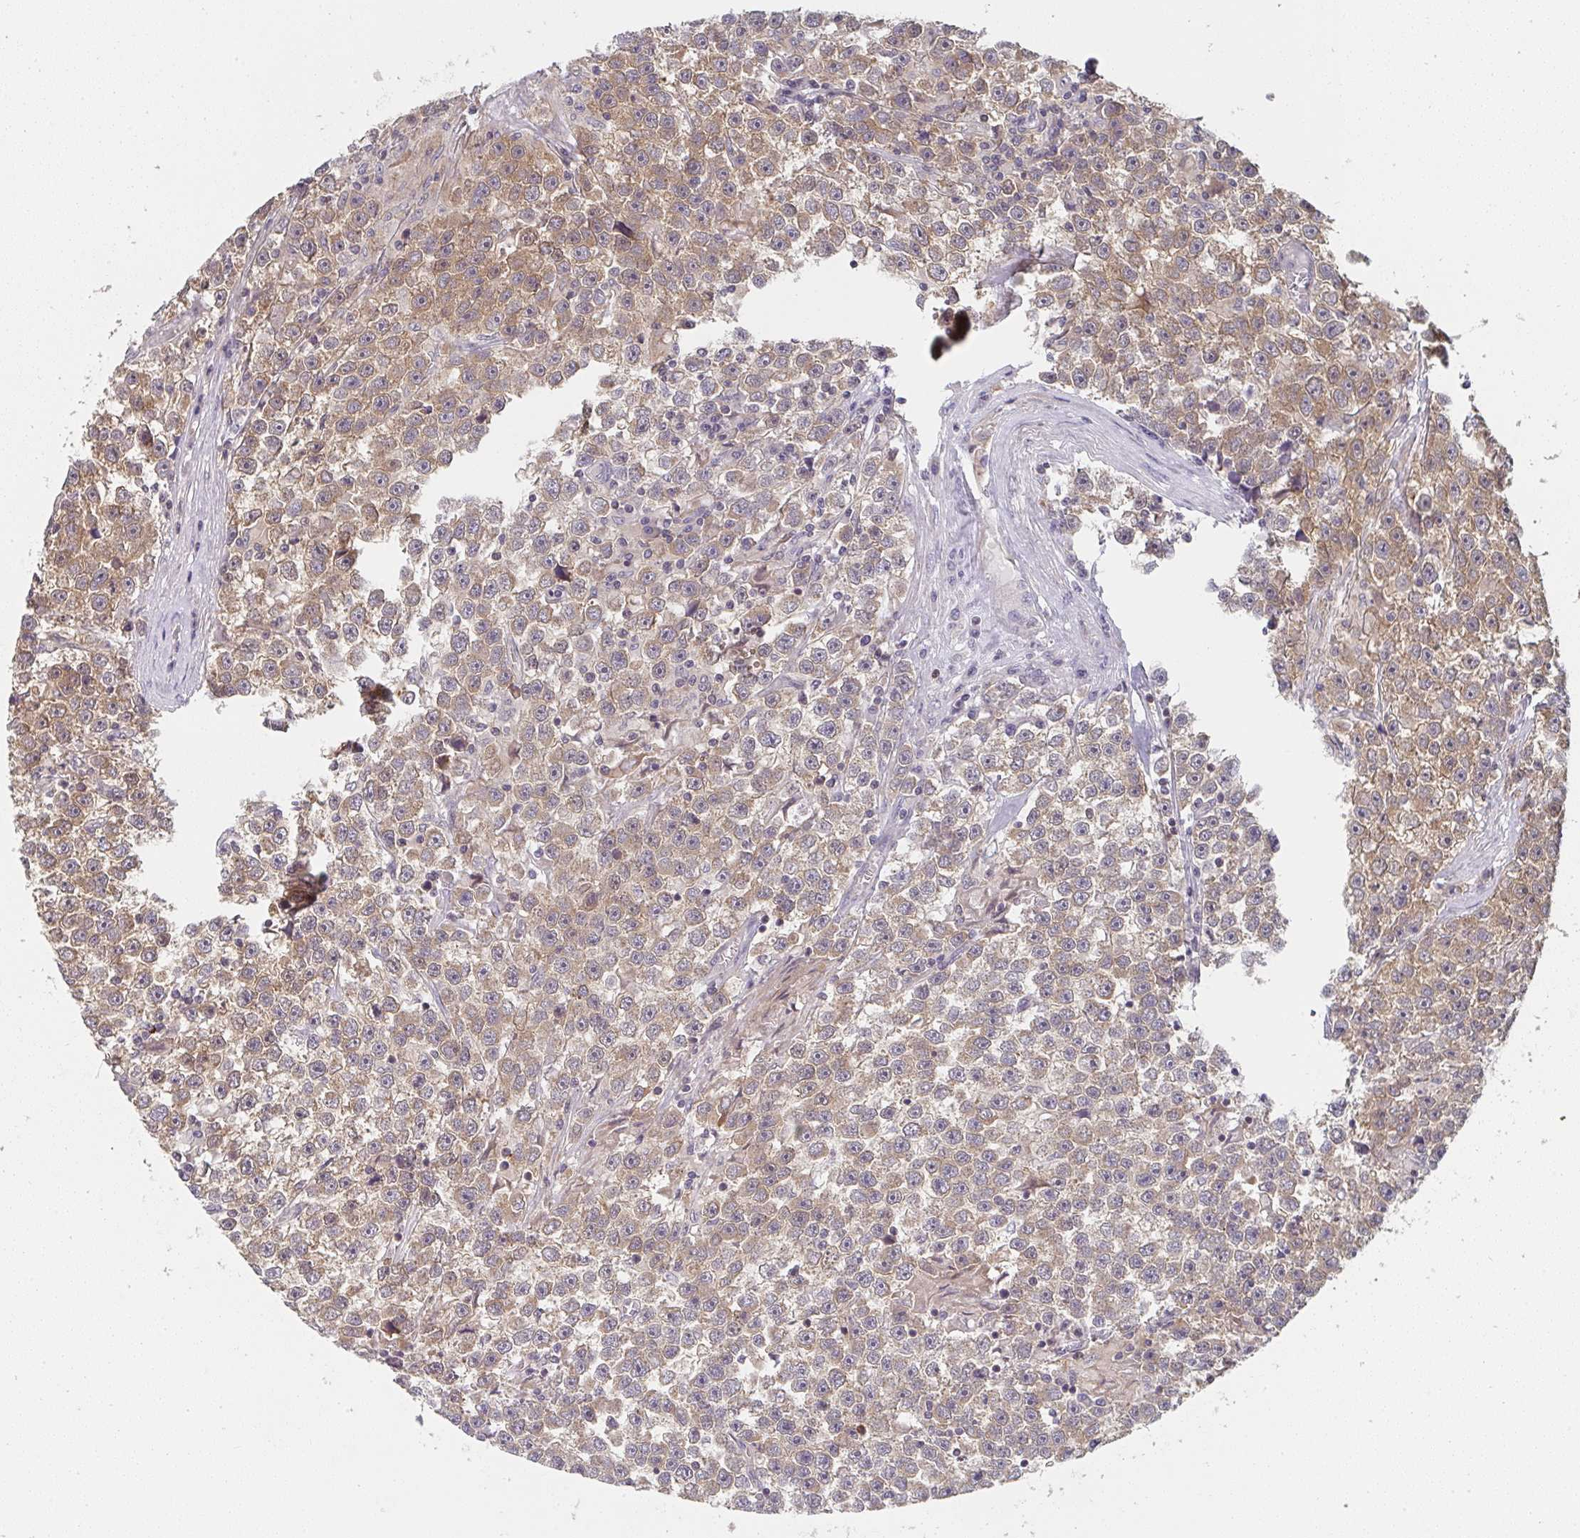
{"staining": {"intensity": "moderate", "quantity": ">75%", "location": "cytoplasmic/membranous"}, "tissue": "testis cancer", "cell_type": "Tumor cells", "image_type": "cancer", "snomed": [{"axis": "morphology", "description": "Seminoma, NOS"}, {"axis": "topography", "description": "Testis"}], "caption": "This is an image of IHC staining of testis seminoma, which shows moderate staining in the cytoplasmic/membranous of tumor cells.", "gene": "RANGRF", "patient": {"sex": "male", "age": 31}}